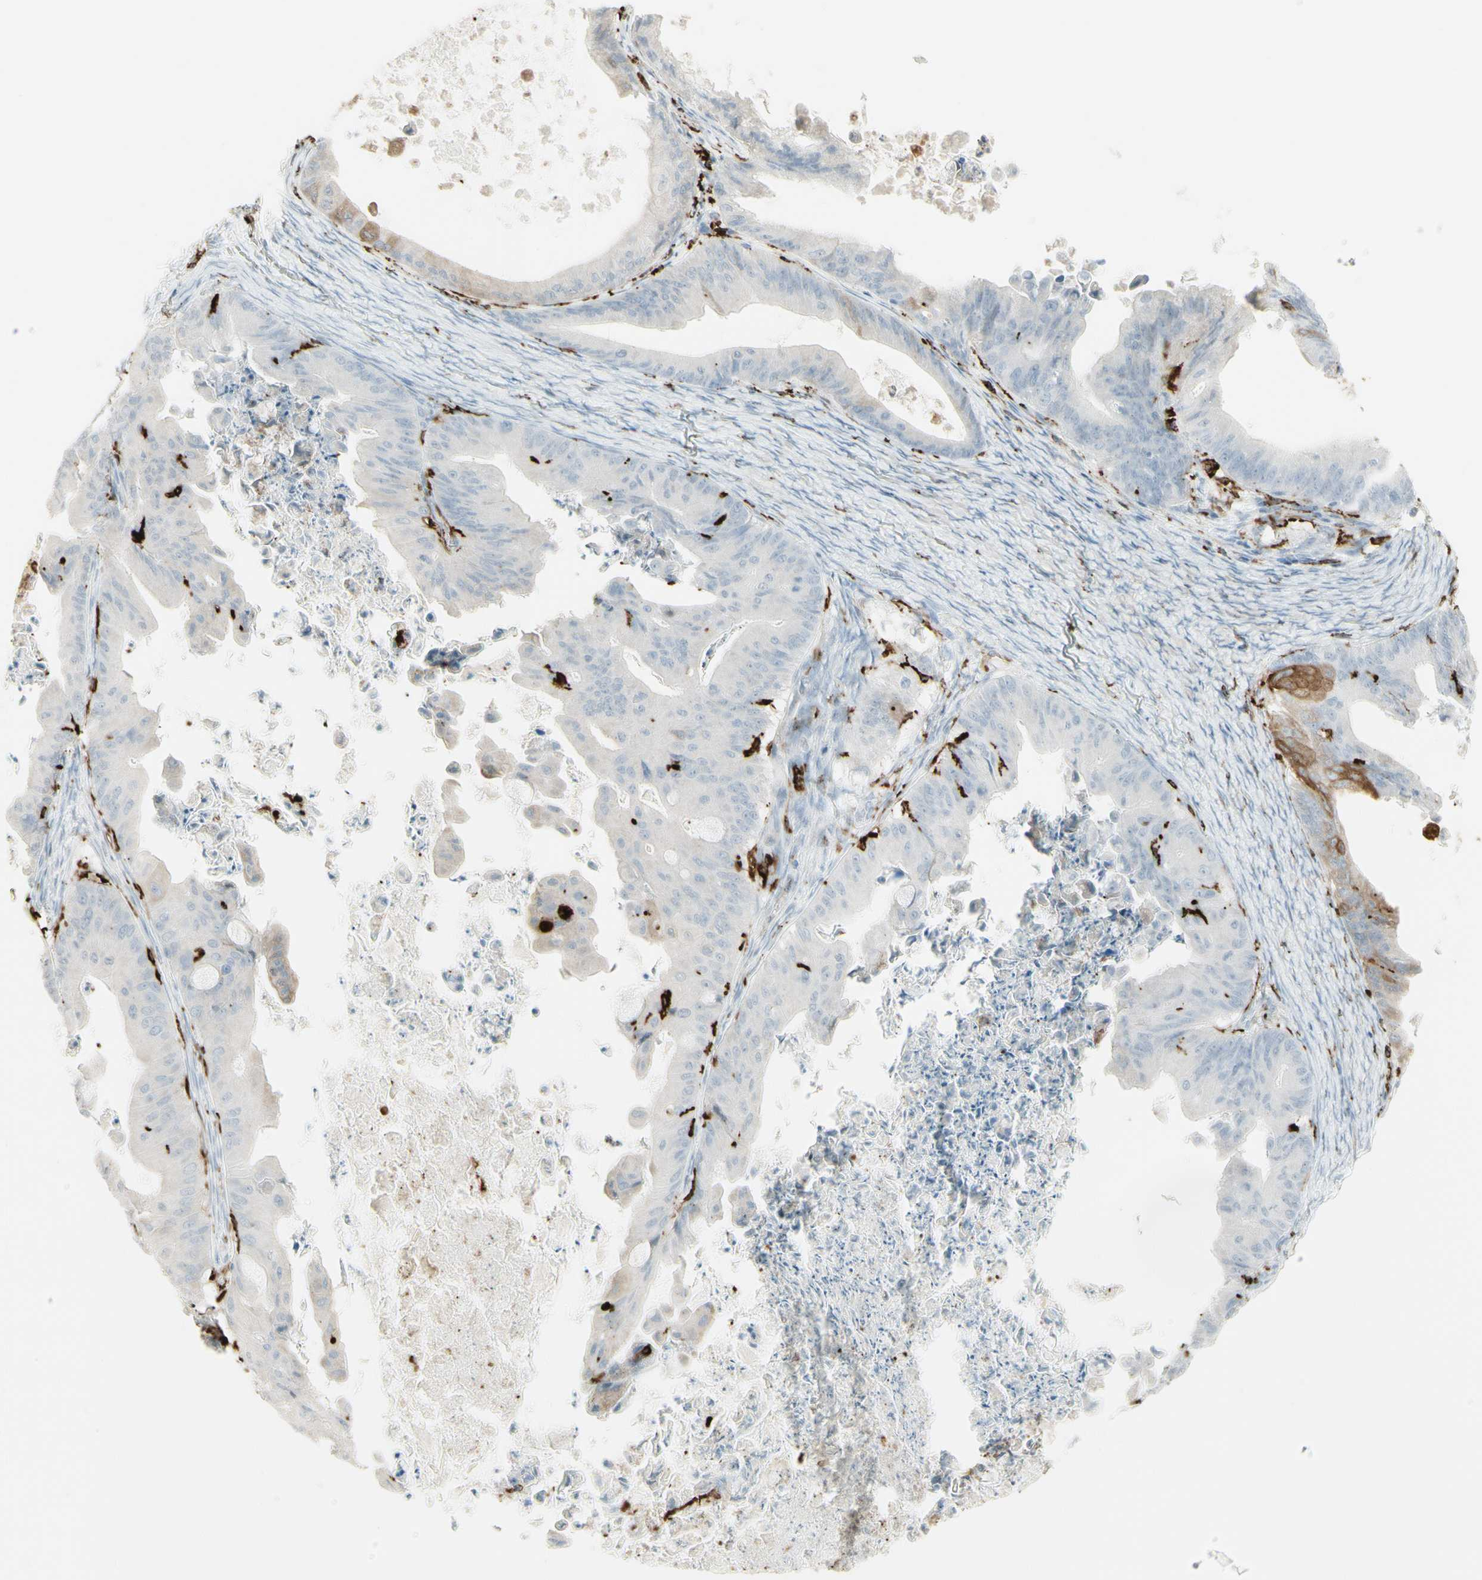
{"staining": {"intensity": "weak", "quantity": "<25%", "location": "cytoplasmic/membranous"}, "tissue": "ovarian cancer", "cell_type": "Tumor cells", "image_type": "cancer", "snomed": [{"axis": "morphology", "description": "Cystadenocarcinoma, mucinous, NOS"}, {"axis": "topography", "description": "Ovary"}], "caption": "High magnification brightfield microscopy of ovarian cancer stained with DAB (brown) and counterstained with hematoxylin (blue): tumor cells show no significant staining.", "gene": "HLA-DPB1", "patient": {"sex": "female", "age": 37}}